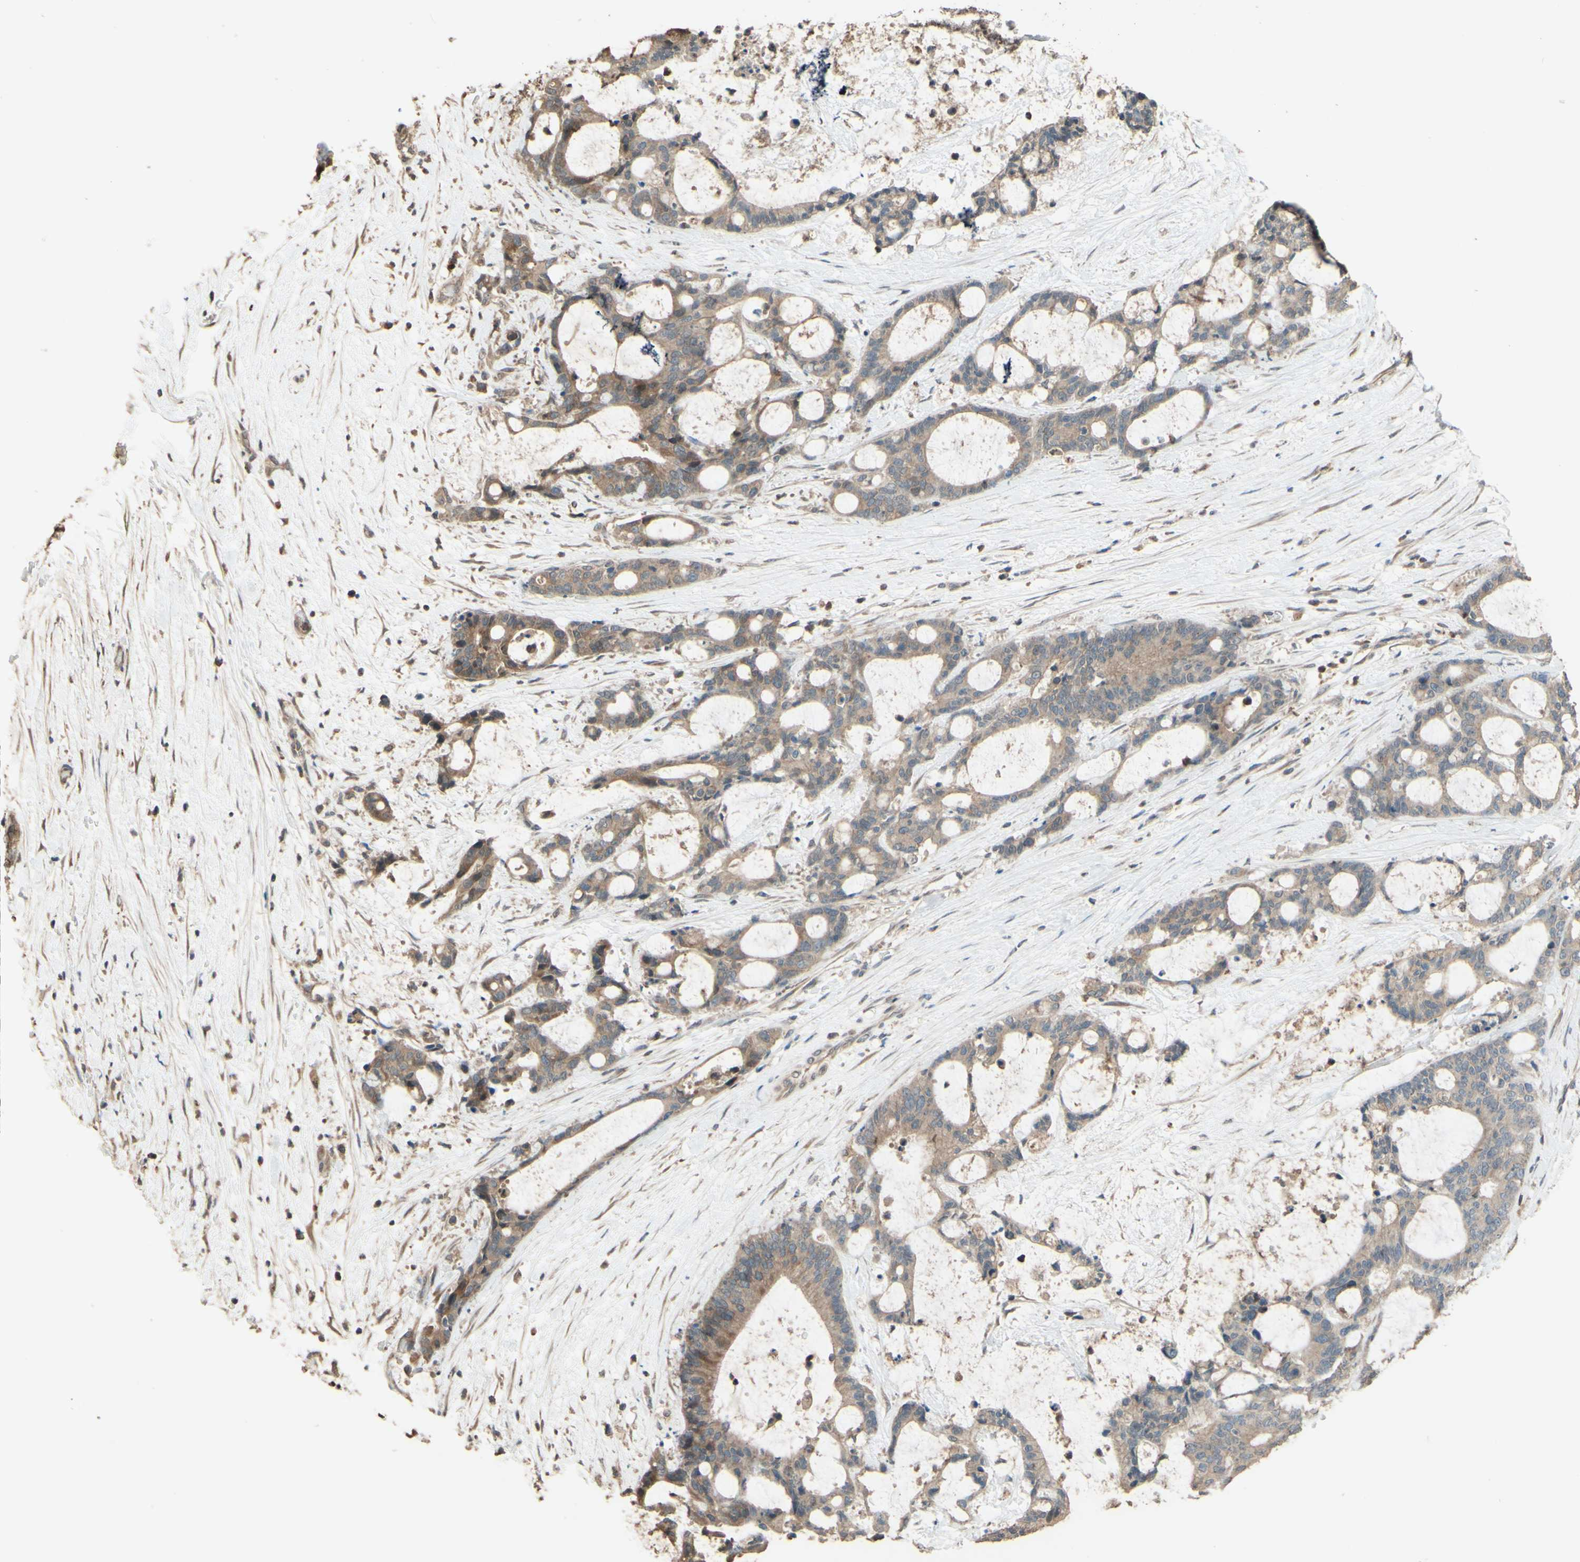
{"staining": {"intensity": "weak", "quantity": ">75%", "location": "cytoplasmic/membranous"}, "tissue": "liver cancer", "cell_type": "Tumor cells", "image_type": "cancer", "snomed": [{"axis": "morphology", "description": "Cholangiocarcinoma"}, {"axis": "topography", "description": "Liver"}], "caption": "A brown stain shows weak cytoplasmic/membranous staining of a protein in liver cholangiocarcinoma tumor cells. The protein is shown in brown color, while the nuclei are stained blue.", "gene": "SMIM19", "patient": {"sex": "female", "age": 73}}